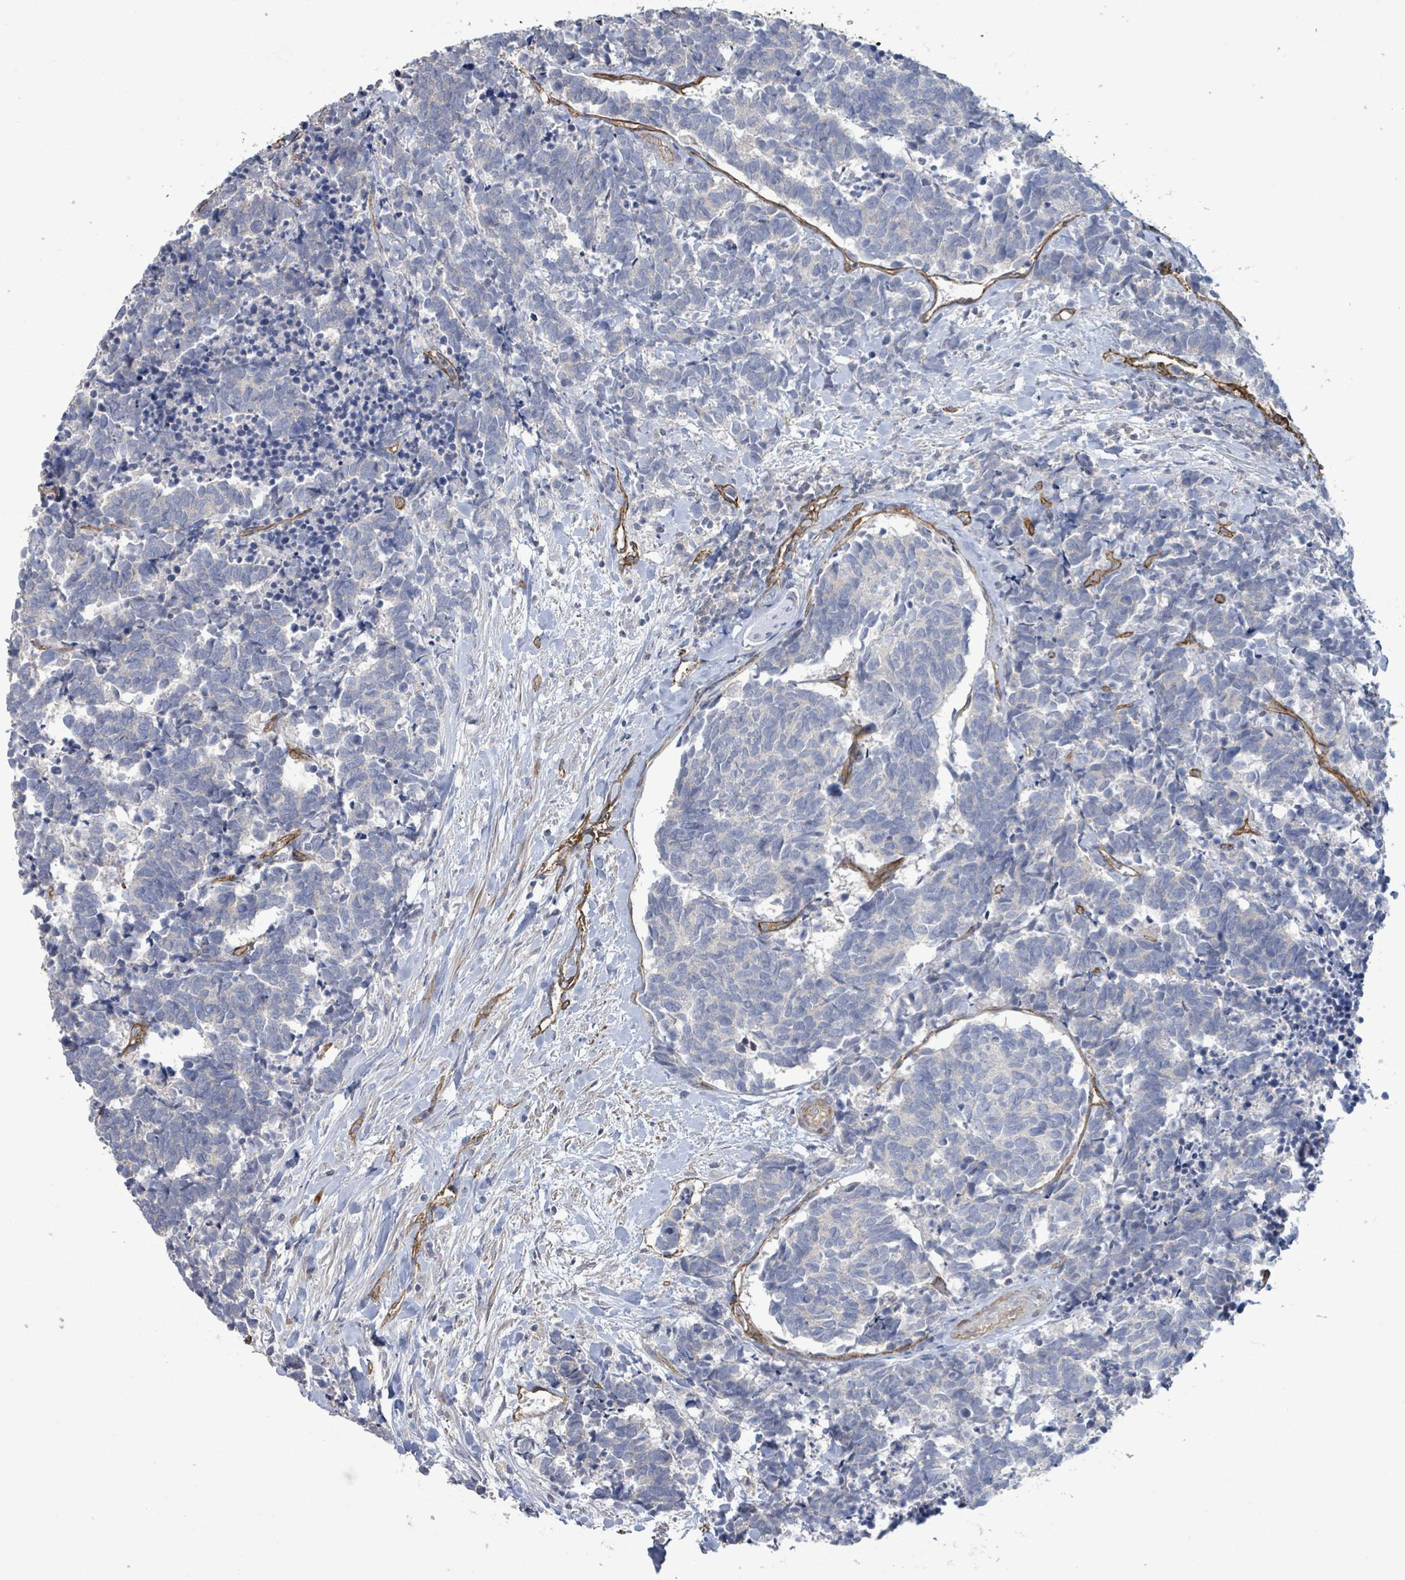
{"staining": {"intensity": "negative", "quantity": "none", "location": "none"}, "tissue": "carcinoid", "cell_type": "Tumor cells", "image_type": "cancer", "snomed": [{"axis": "morphology", "description": "Carcinoma, NOS"}, {"axis": "morphology", "description": "Carcinoid, malignant, NOS"}, {"axis": "topography", "description": "Prostate"}], "caption": "Carcinoid (malignant) stained for a protein using immunohistochemistry (IHC) reveals no expression tumor cells.", "gene": "KANK3", "patient": {"sex": "male", "age": 57}}